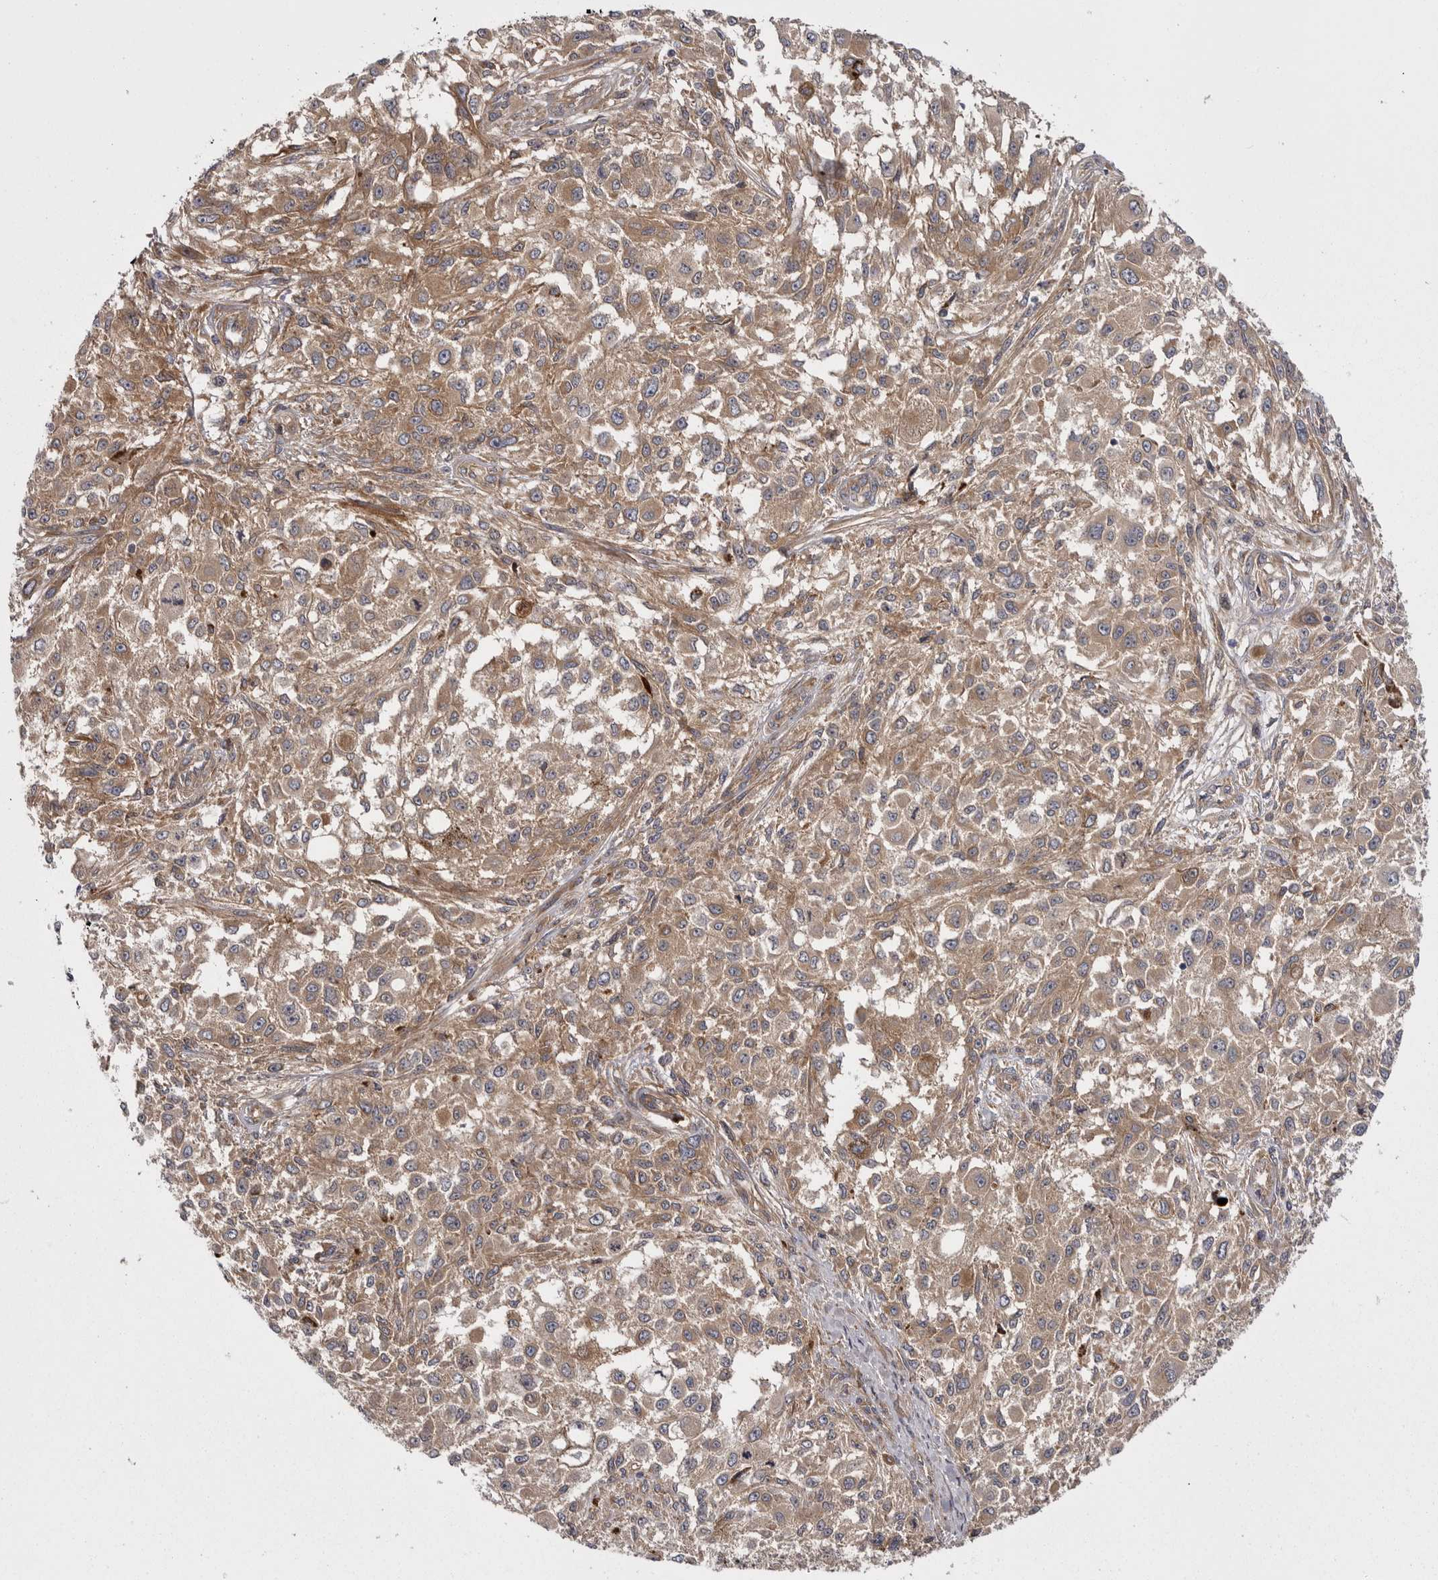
{"staining": {"intensity": "moderate", "quantity": ">75%", "location": "cytoplasmic/membranous"}, "tissue": "melanoma", "cell_type": "Tumor cells", "image_type": "cancer", "snomed": [{"axis": "morphology", "description": "Necrosis, NOS"}, {"axis": "morphology", "description": "Malignant melanoma, NOS"}, {"axis": "topography", "description": "Skin"}], "caption": "Human melanoma stained with a protein marker exhibits moderate staining in tumor cells.", "gene": "OSBPL9", "patient": {"sex": "female", "age": 87}}